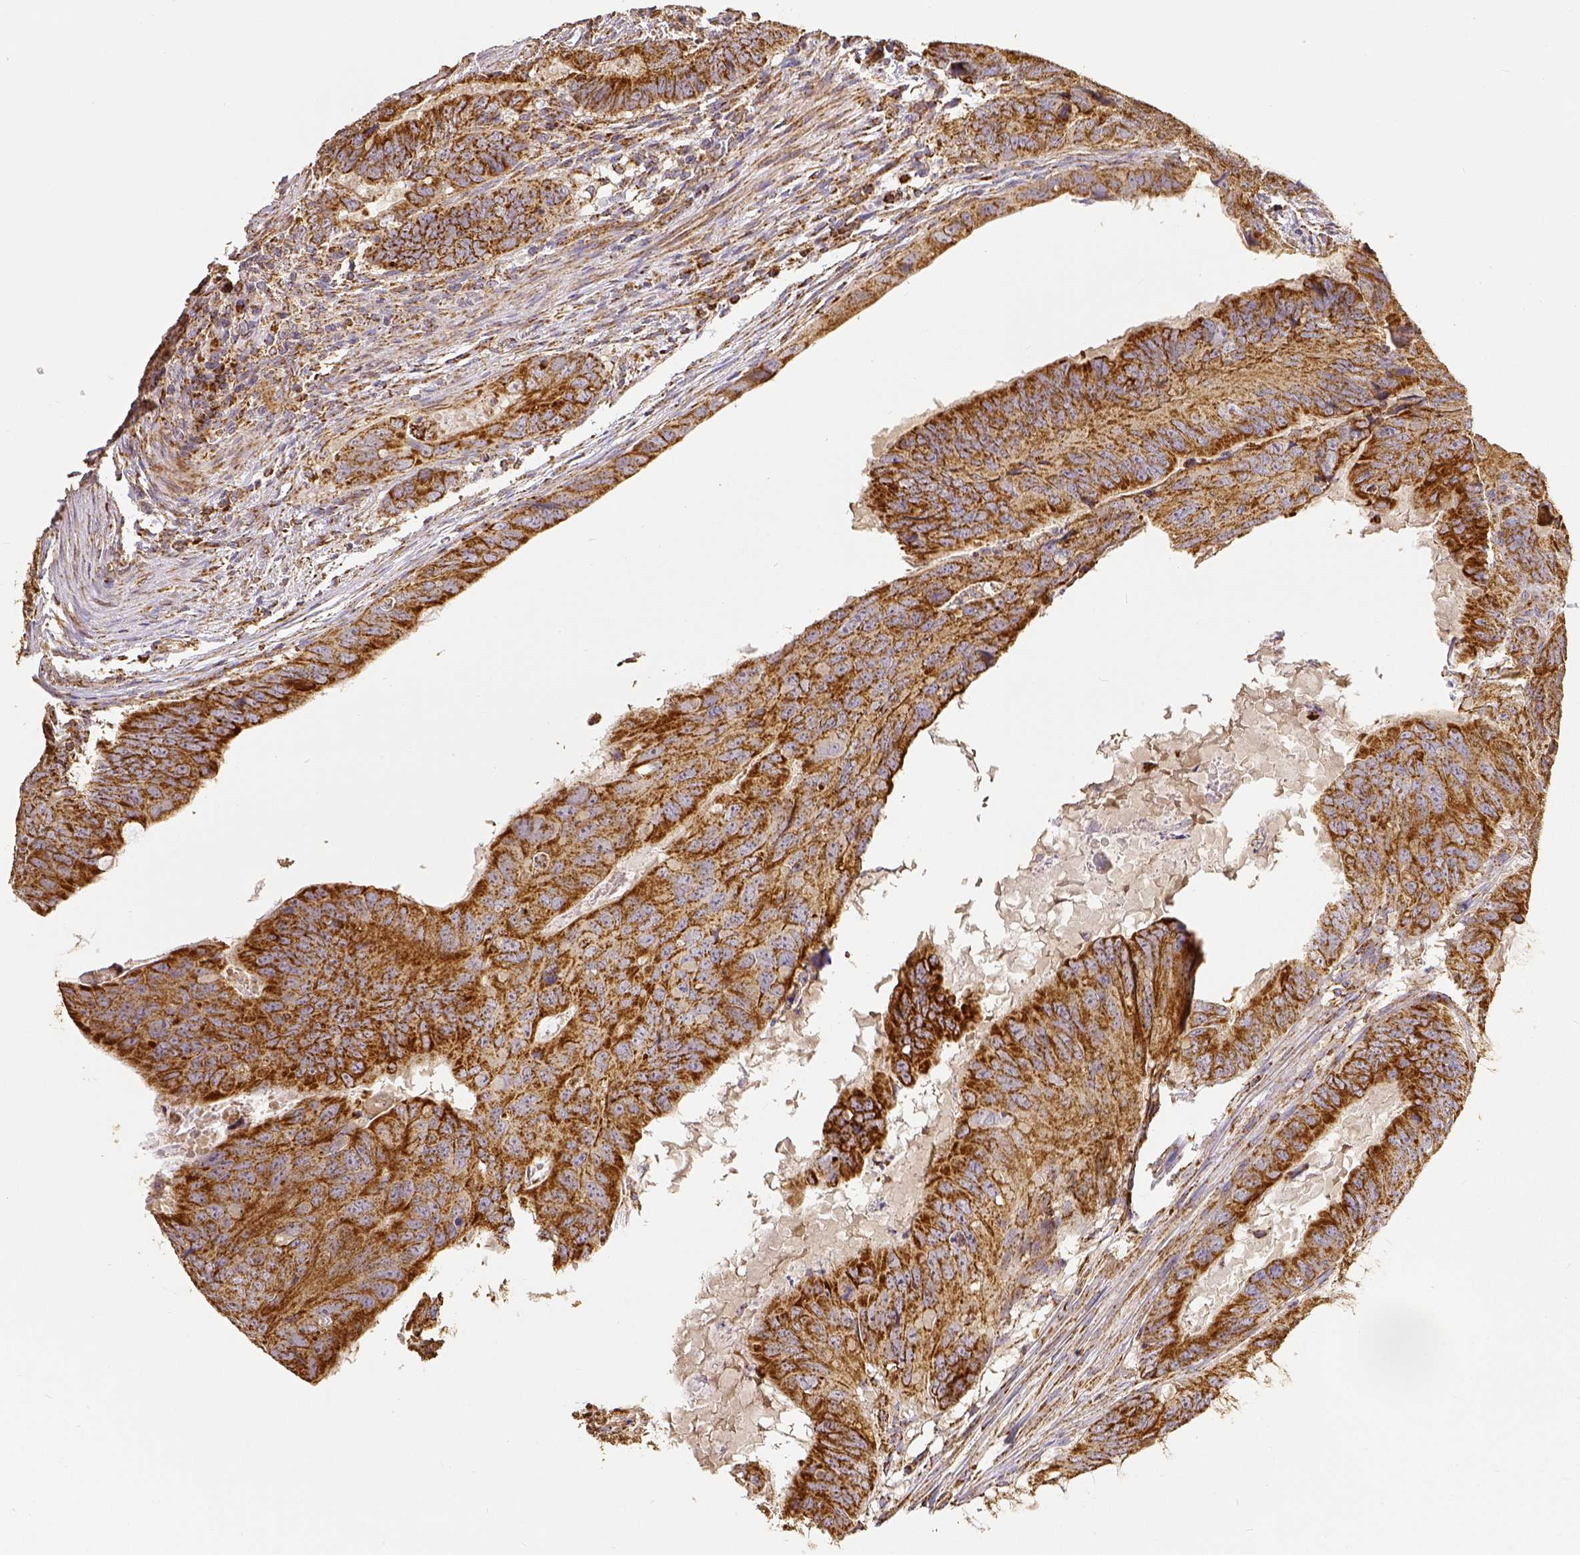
{"staining": {"intensity": "strong", "quantity": ">75%", "location": "cytoplasmic/membranous"}, "tissue": "colorectal cancer", "cell_type": "Tumor cells", "image_type": "cancer", "snomed": [{"axis": "morphology", "description": "Adenocarcinoma, NOS"}, {"axis": "topography", "description": "Colon"}], "caption": "Immunohistochemical staining of colorectal cancer displays high levels of strong cytoplasmic/membranous protein positivity in about >75% of tumor cells. The staining was performed using DAB to visualize the protein expression in brown, while the nuclei were stained in blue with hematoxylin (Magnification: 20x).", "gene": "SDHB", "patient": {"sex": "male", "age": 79}}